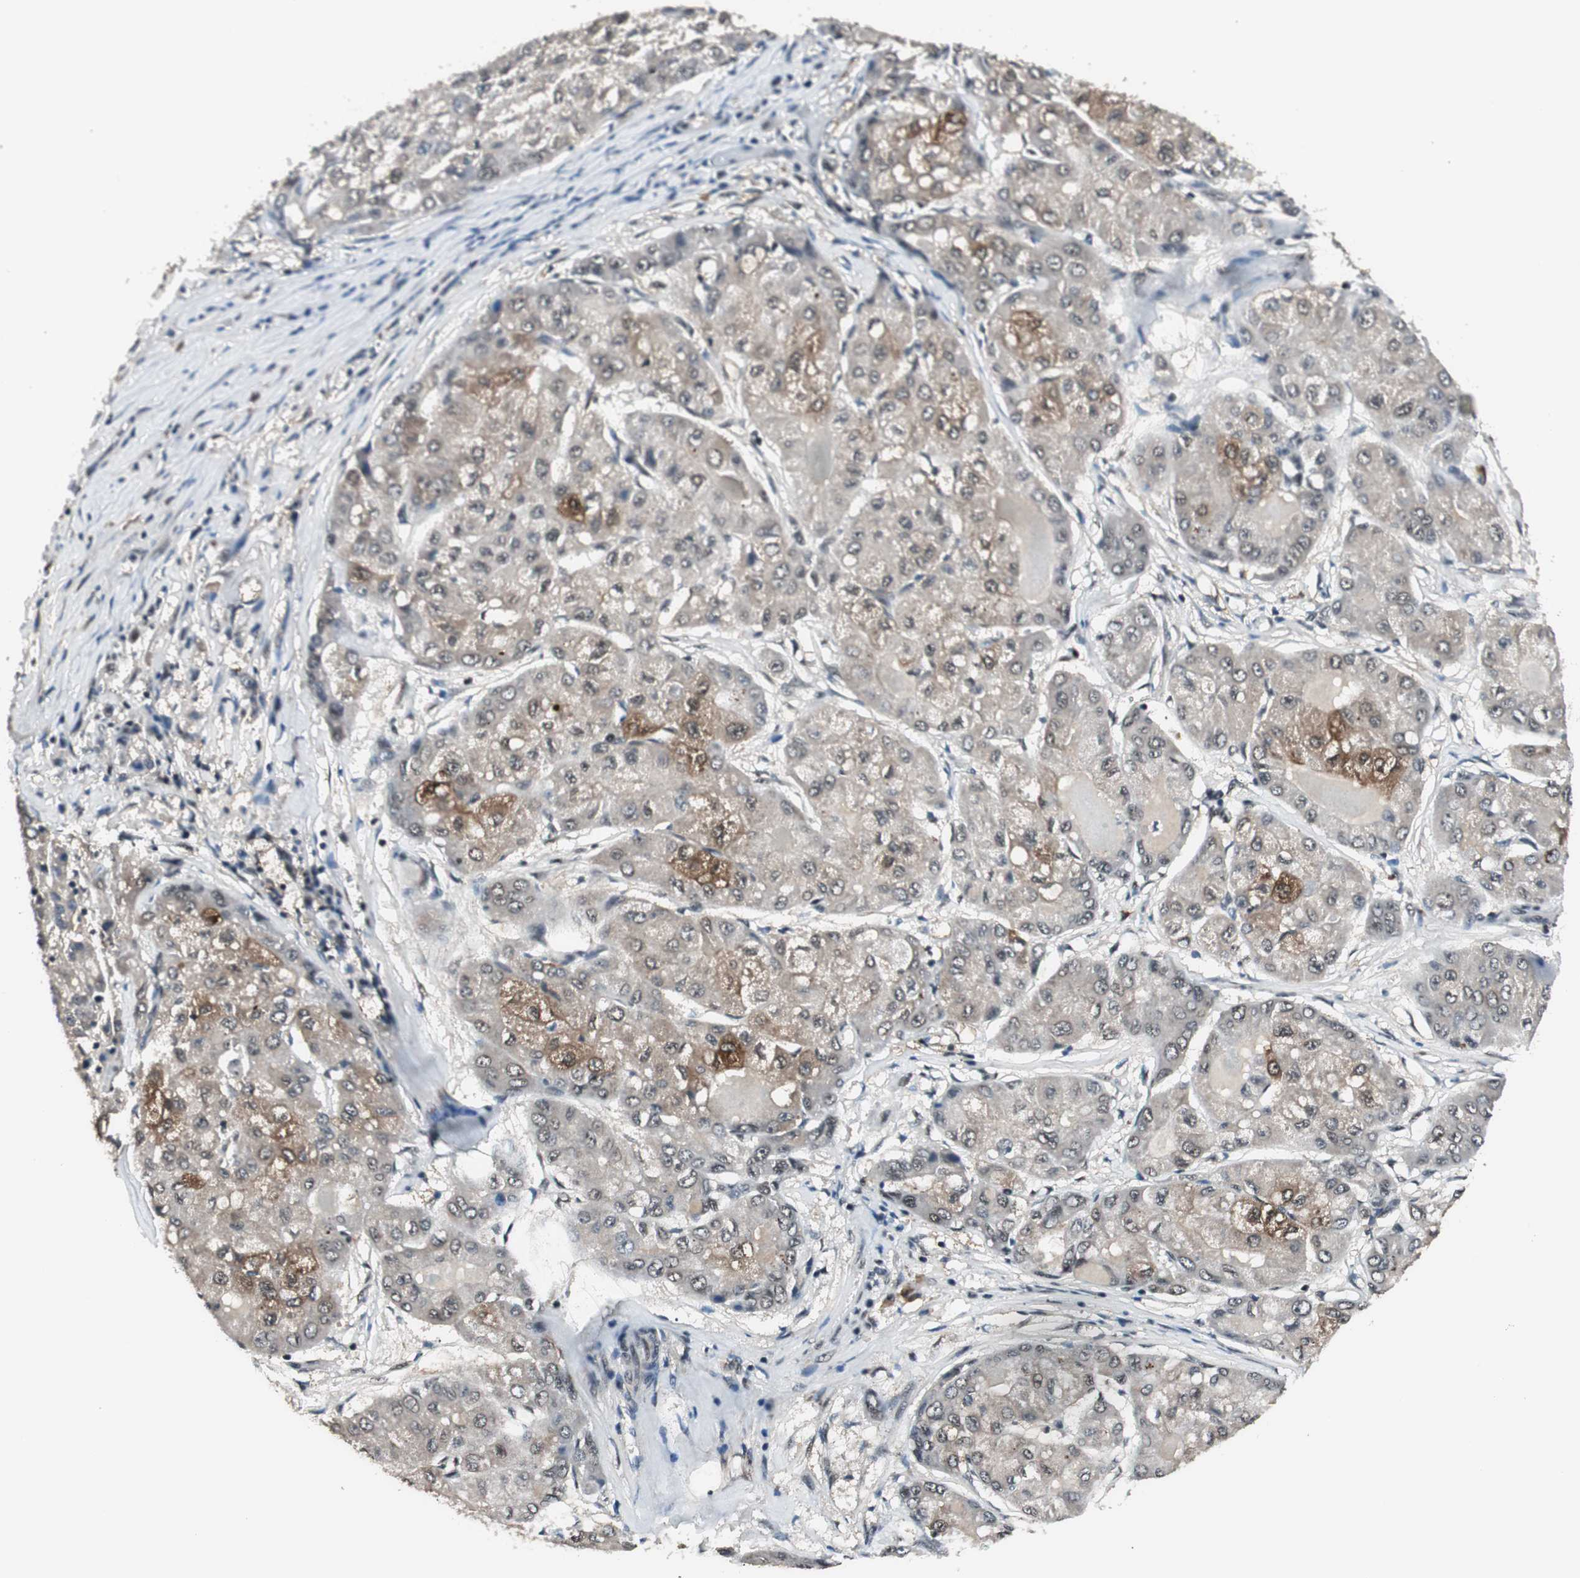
{"staining": {"intensity": "moderate", "quantity": "25%-75%", "location": "cytoplasmic/membranous"}, "tissue": "liver cancer", "cell_type": "Tumor cells", "image_type": "cancer", "snomed": [{"axis": "morphology", "description": "Carcinoma, Hepatocellular, NOS"}, {"axis": "topography", "description": "Liver"}], "caption": "A brown stain labels moderate cytoplasmic/membranous expression of a protein in hepatocellular carcinoma (liver) tumor cells.", "gene": "NFRKB", "patient": {"sex": "male", "age": 80}}